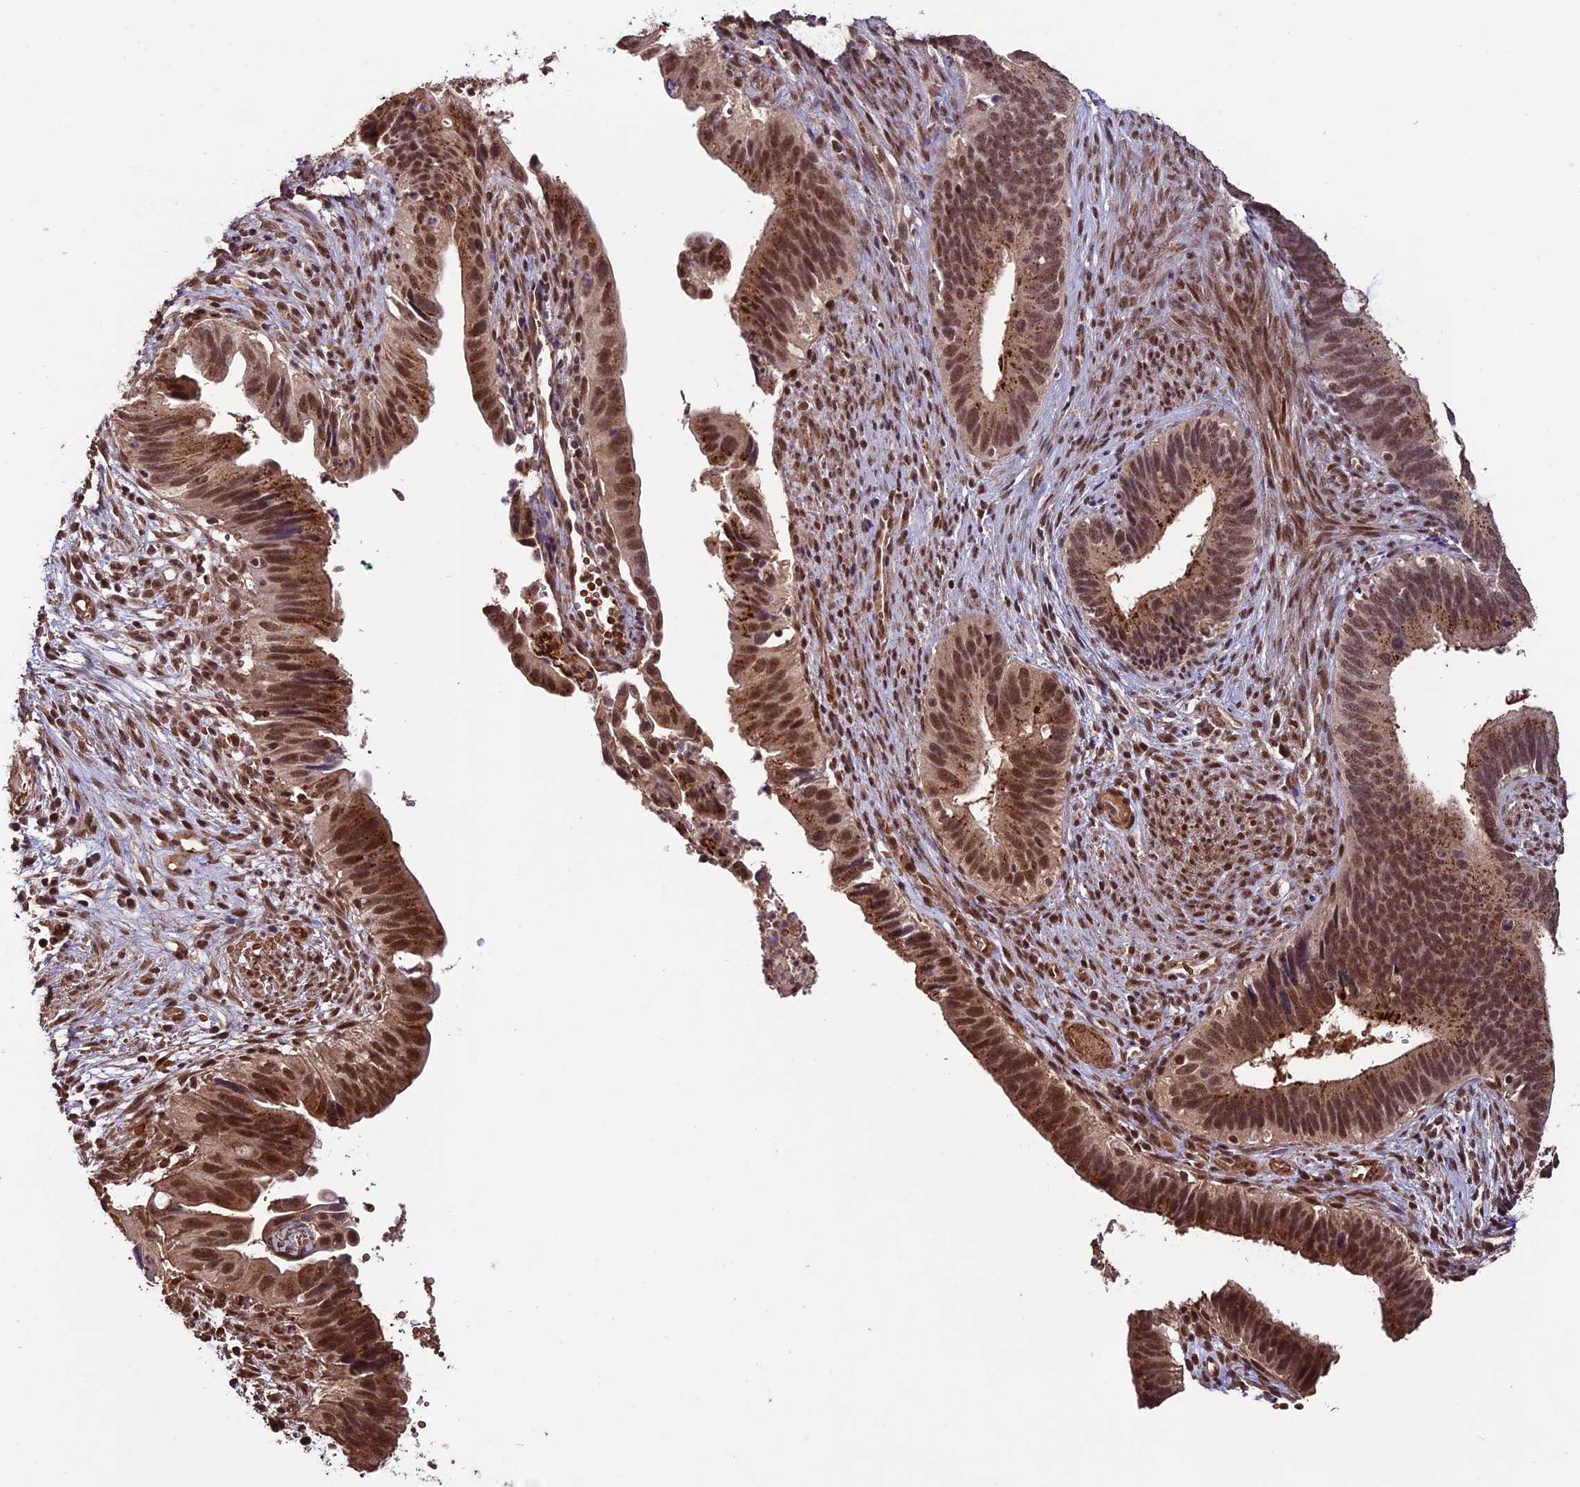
{"staining": {"intensity": "strong", "quantity": ">75%", "location": "nuclear"}, "tissue": "cervical cancer", "cell_type": "Tumor cells", "image_type": "cancer", "snomed": [{"axis": "morphology", "description": "Adenocarcinoma, NOS"}, {"axis": "topography", "description": "Cervix"}], "caption": "Immunohistochemistry histopathology image of neoplastic tissue: cervical adenocarcinoma stained using immunohistochemistry (IHC) displays high levels of strong protein expression localized specifically in the nuclear of tumor cells, appearing as a nuclear brown color.", "gene": "CABIN1", "patient": {"sex": "female", "age": 42}}